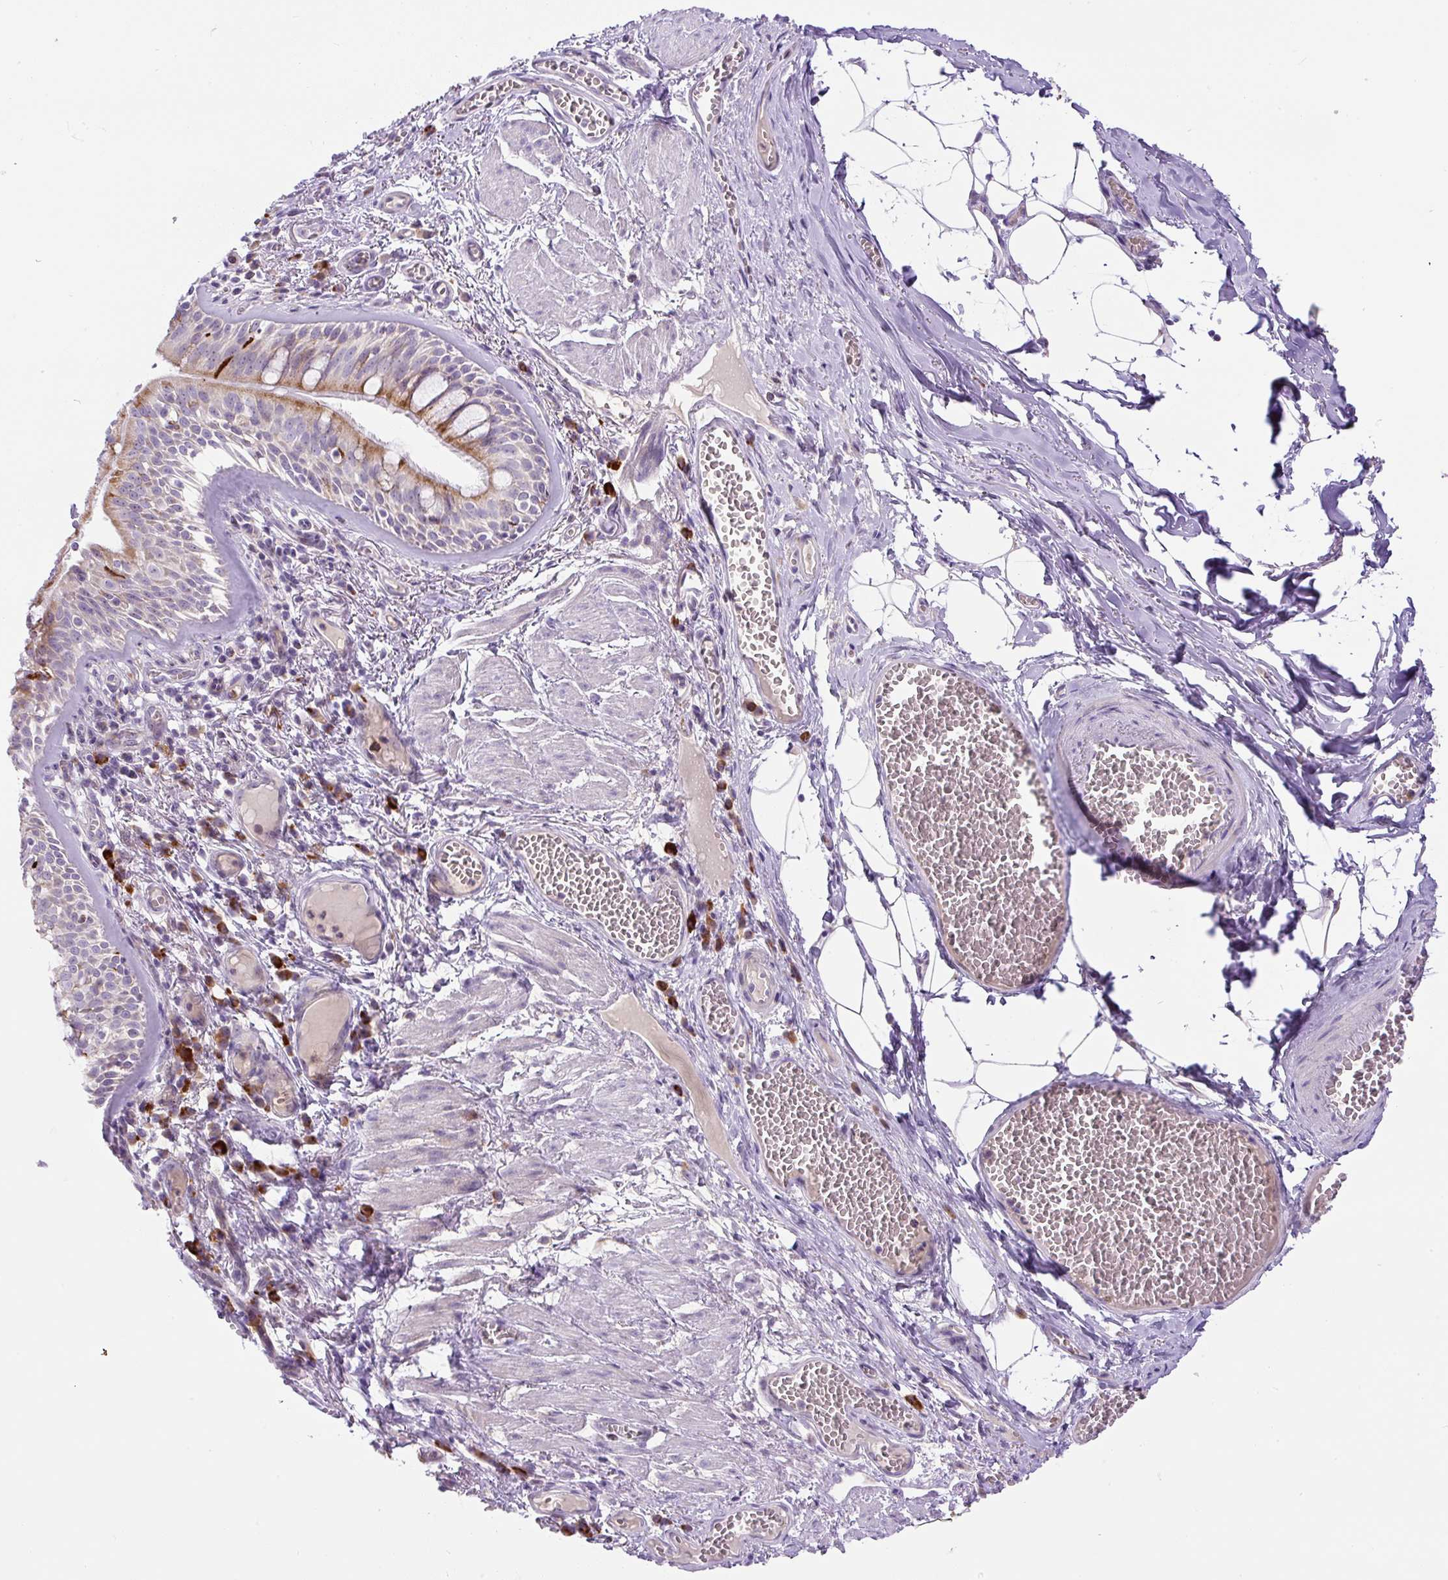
{"staining": {"intensity": "moderate", "quantity": "<25%", "location": "cytoplasmic/membranous"}, "tissue": "bronchus", "cell_type": "Respiratory epithelial cells", "image_type": "normal", "snomed": [{"axis": "morphology", "description": "Normal tissue, NOS"}, {"axis": "topography", "description": "Cartilage tissue"}, {"axis": "topography", "description": "Bronchus"}], "caption": "Protein staining reveals moderate cytoplasmic/membranous positivity in about <25% of respiratory epithelial cells in unremarkable bronchus. (DAB IHC with brightfield microscopy, high magnification).", "gene": "ZNF596", "patient": {"sex": "male", "age": 78}}